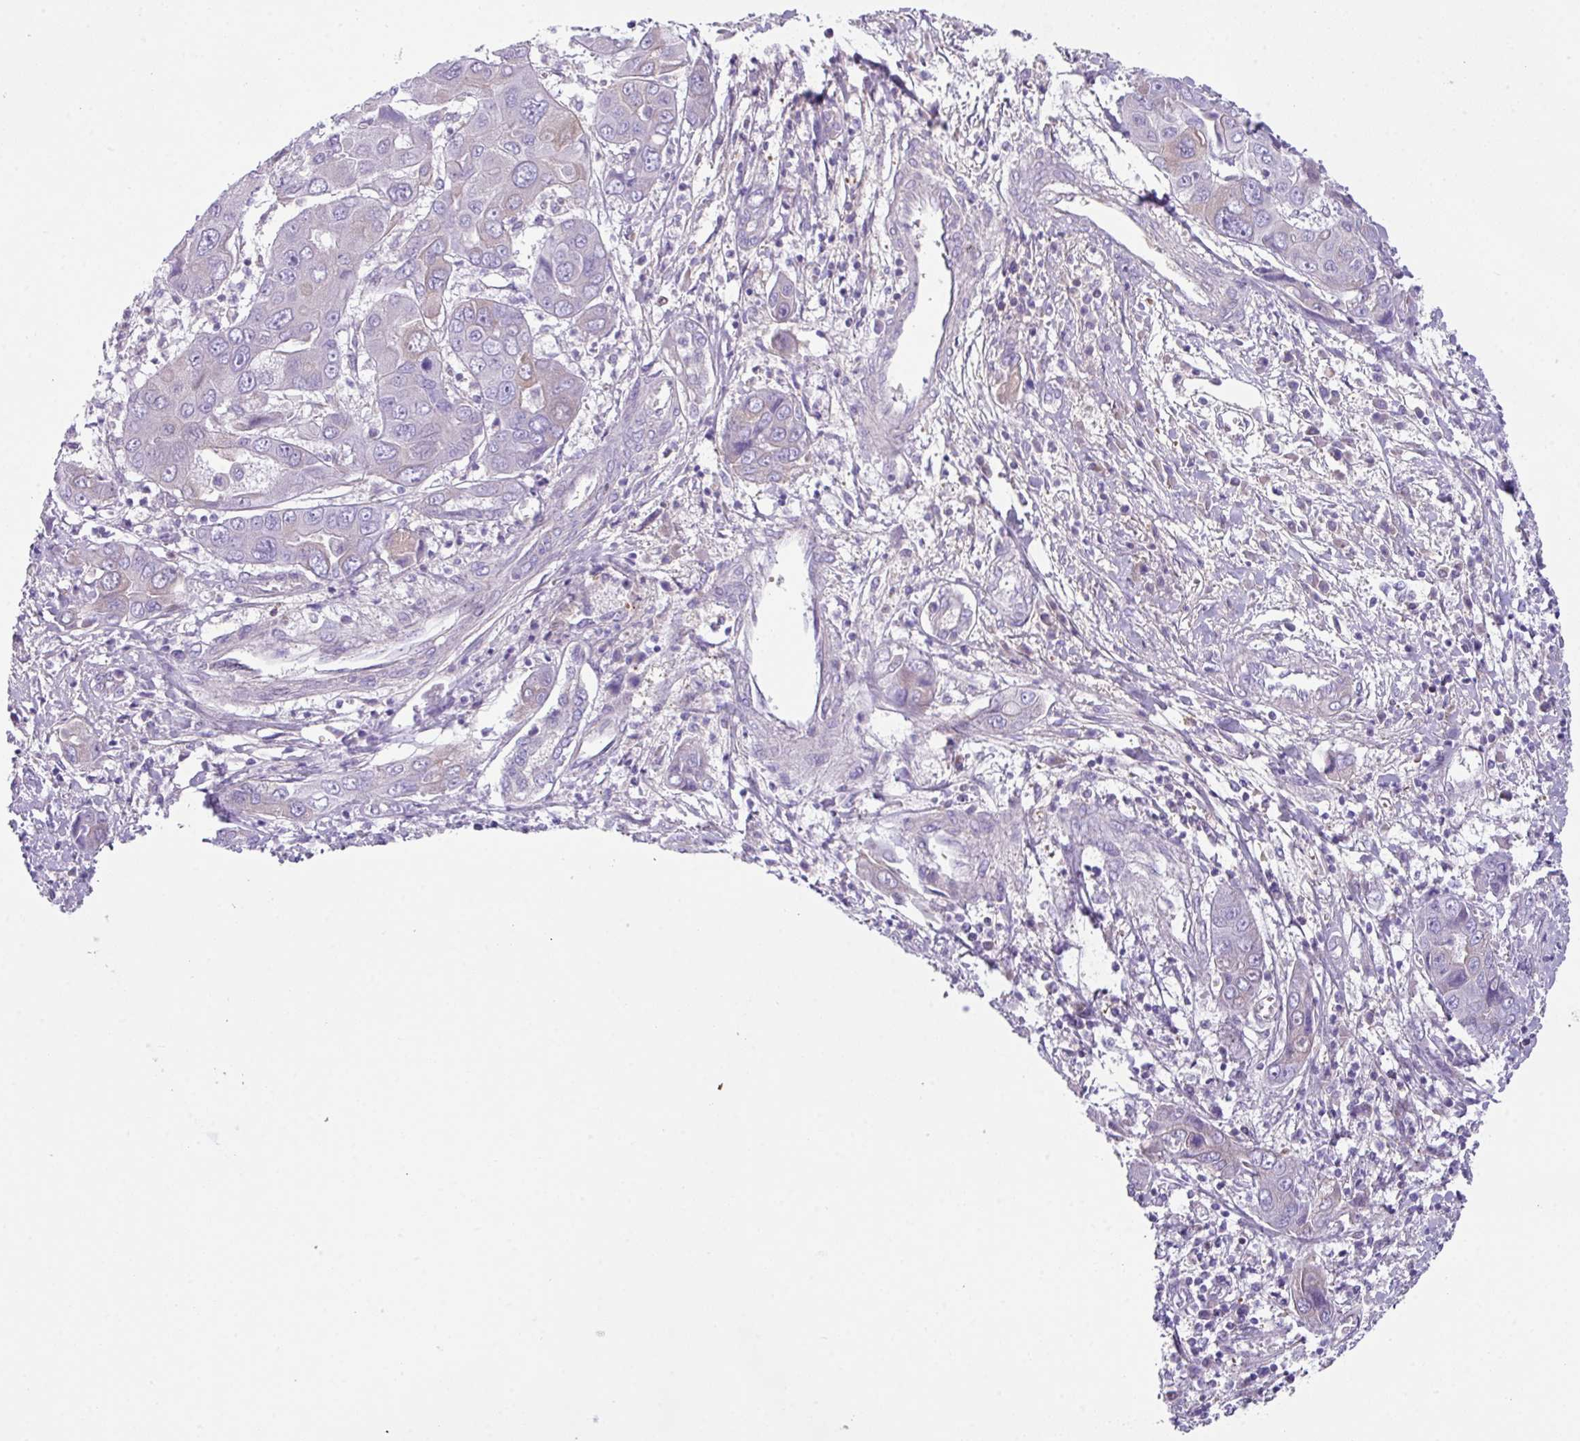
{"staining": {"intensity": "negative", "quantity": "none", "location": "none"}, "tissue": "liver cancer", "cell_type": "Tumor cells", "image_type": "cancer", "snomed": [{"axis": "morphology", "description": "Cholangiocarcinoma"}, {"axis": "topography", "description": "Liver"}], "caption": "Tumor cells show no significant expression in liver cancer (cholangiocarcinoma).", "gene": "DNAL1", "patient": {"sex": "male", "age": 67}}